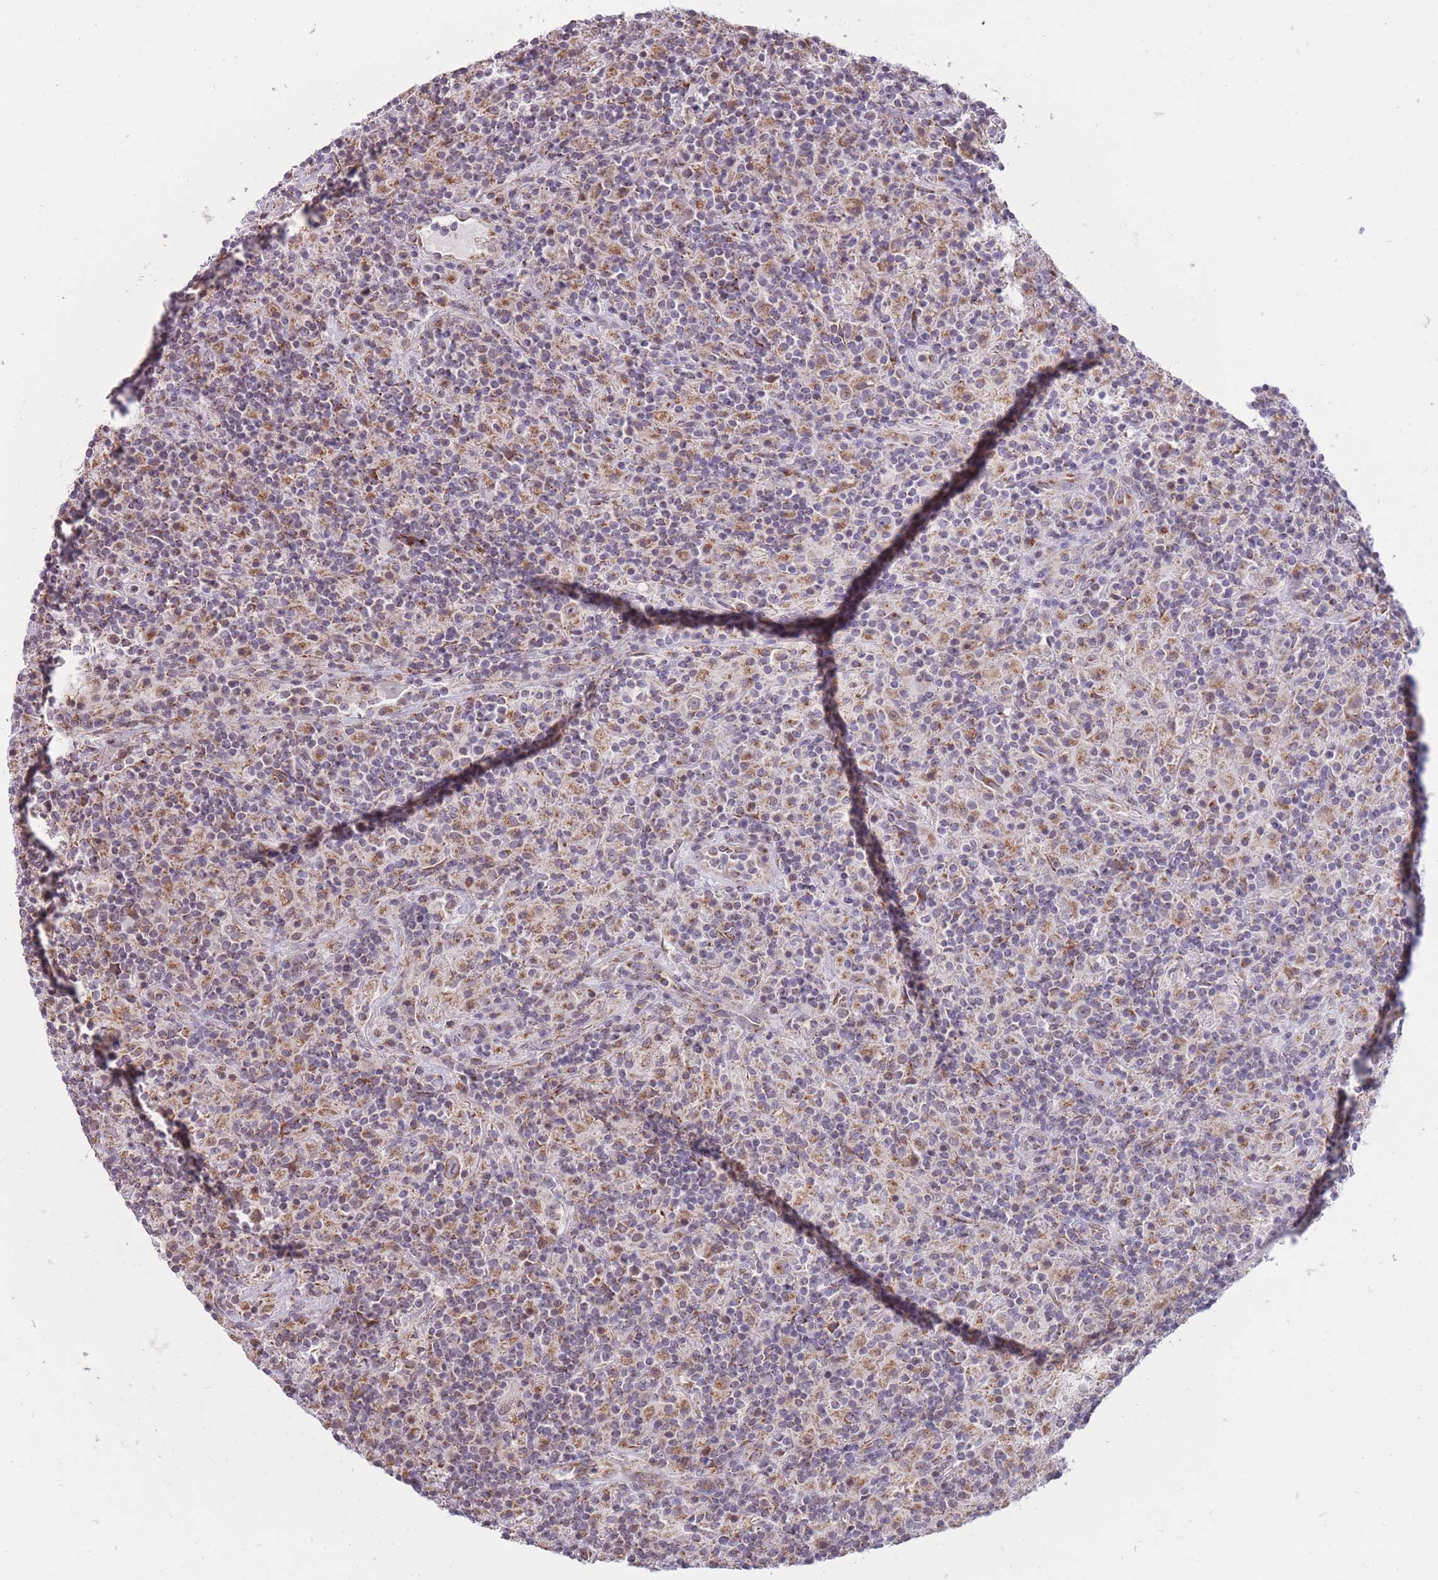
{"staining": {"intensity": "moderate", "quantity": ">75%", "location": "cytoplasmic/membranous"}, "tissue": "lymphoma", "cell_type": "Tumor cells", "image_type": "cancer", "snomed": [{"axis": "morphology", "description": "Hodgkin's disease, NOS"}, {"axis": "topography", "description": "Lymph node"}], "caption": "Hodgkin's disease stained for a protein (brown) shows moderate cytoplasmic/membranous positive positivity in approximately >75% of tumor cells.", "gene": "NELL1", "patient": {"sex": "male", "age": 70}}